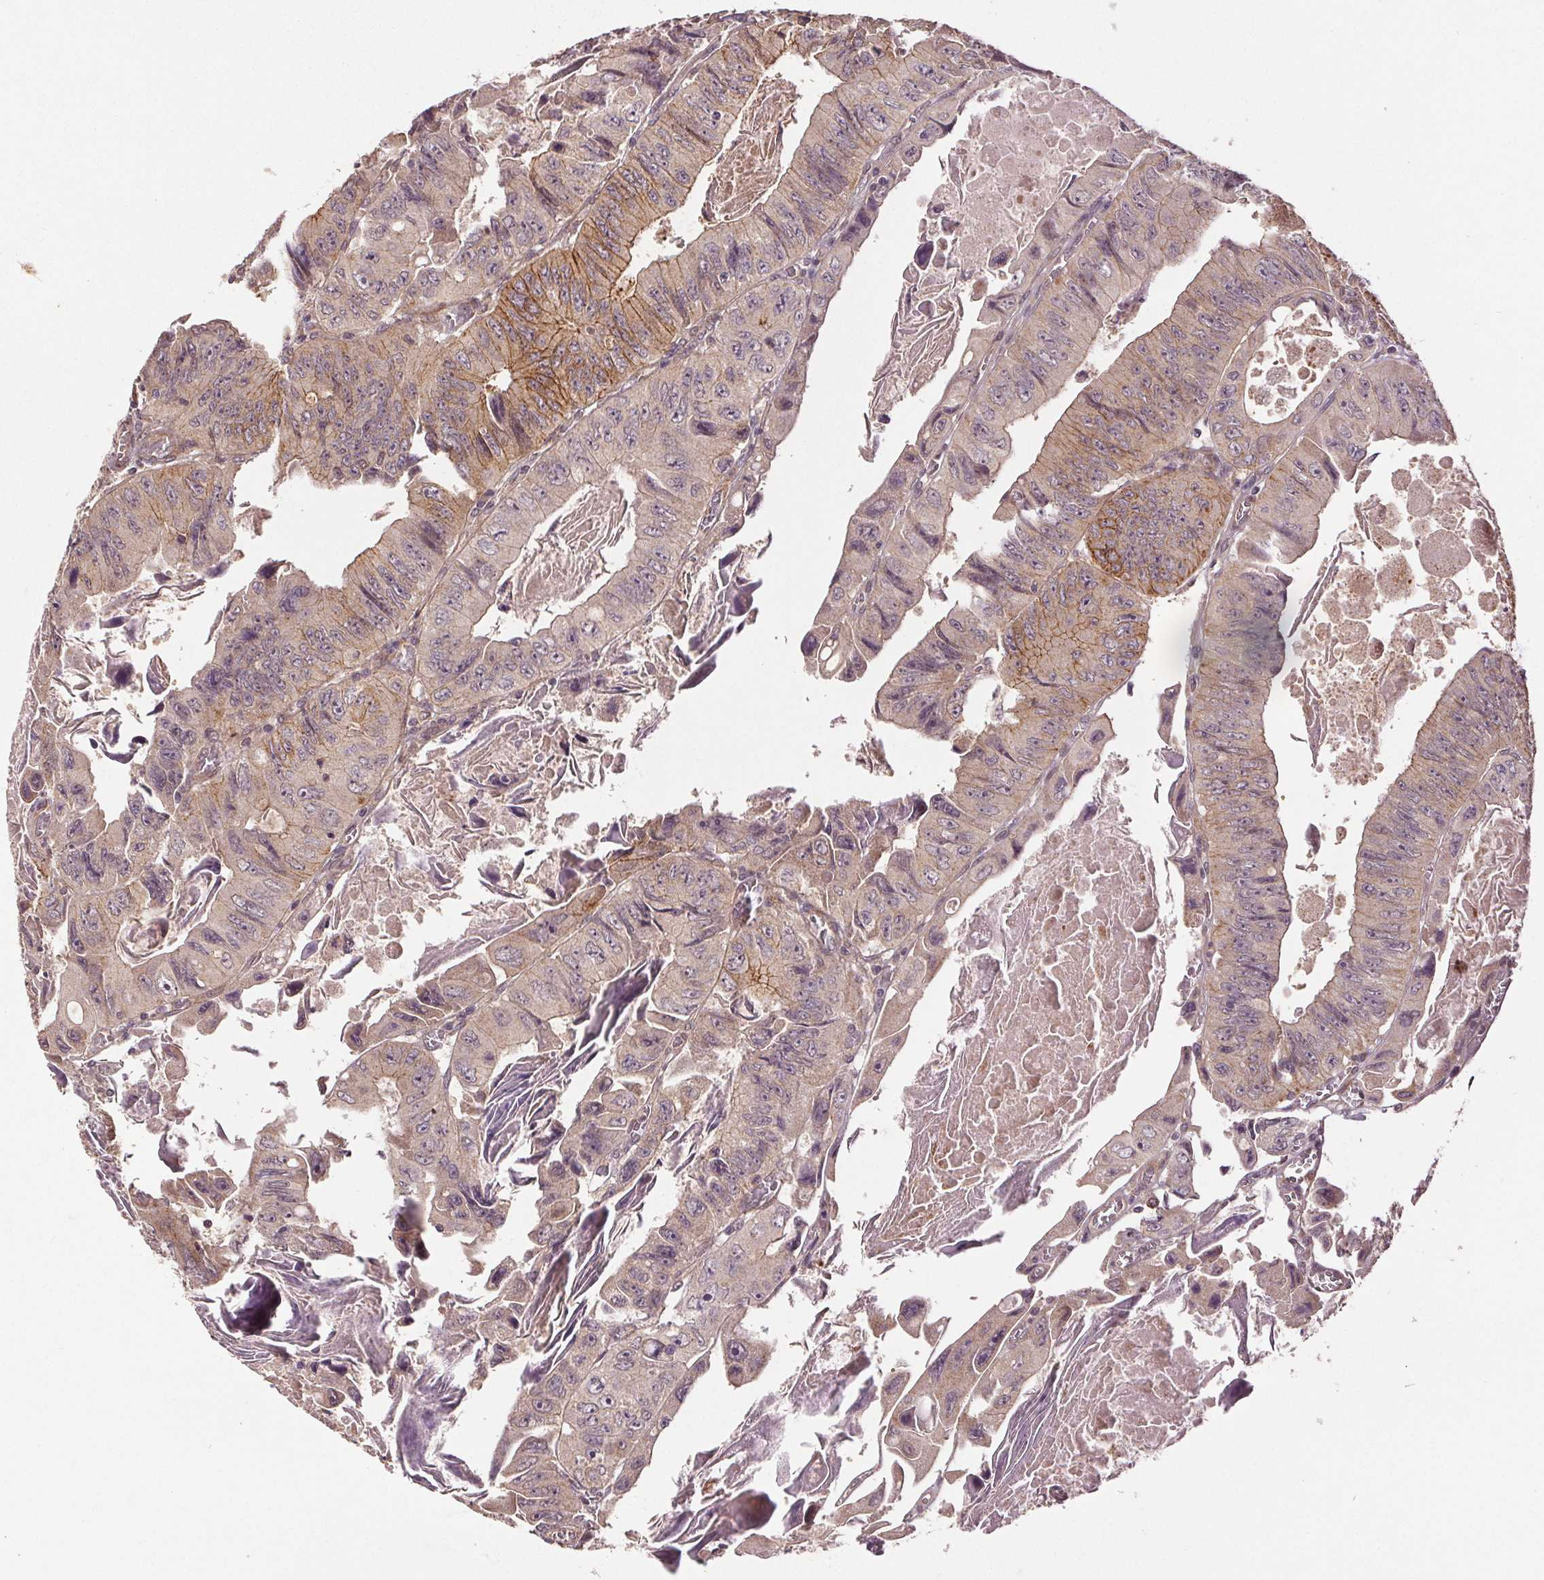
{"staining": {"intensity": "moderate", "quantity": "25%-75%", "location": "cytoplasmic/membranous"}, "tissue": "colorectal cancer", "cell_type": "Tumor cells", "image_type": "cancer", "snomed": [{"axis": "morphology", "description": "Adenocarcinoma, NOS"}, {"axis": "topography", "description": "Colon"}], "caption": "A brown stain shows moderate cytoplasmic/membranous staining of a protein in human colorectal adenocarcinoma tumor cells. Using DAB (3,3'-diaminobenzidine) (brown) and hematoxylin (blue) stains, captured at high magnification using brightfield microscopy.", "gene": "EPHB3", "patient": {"sex": "female", "age": 84}}